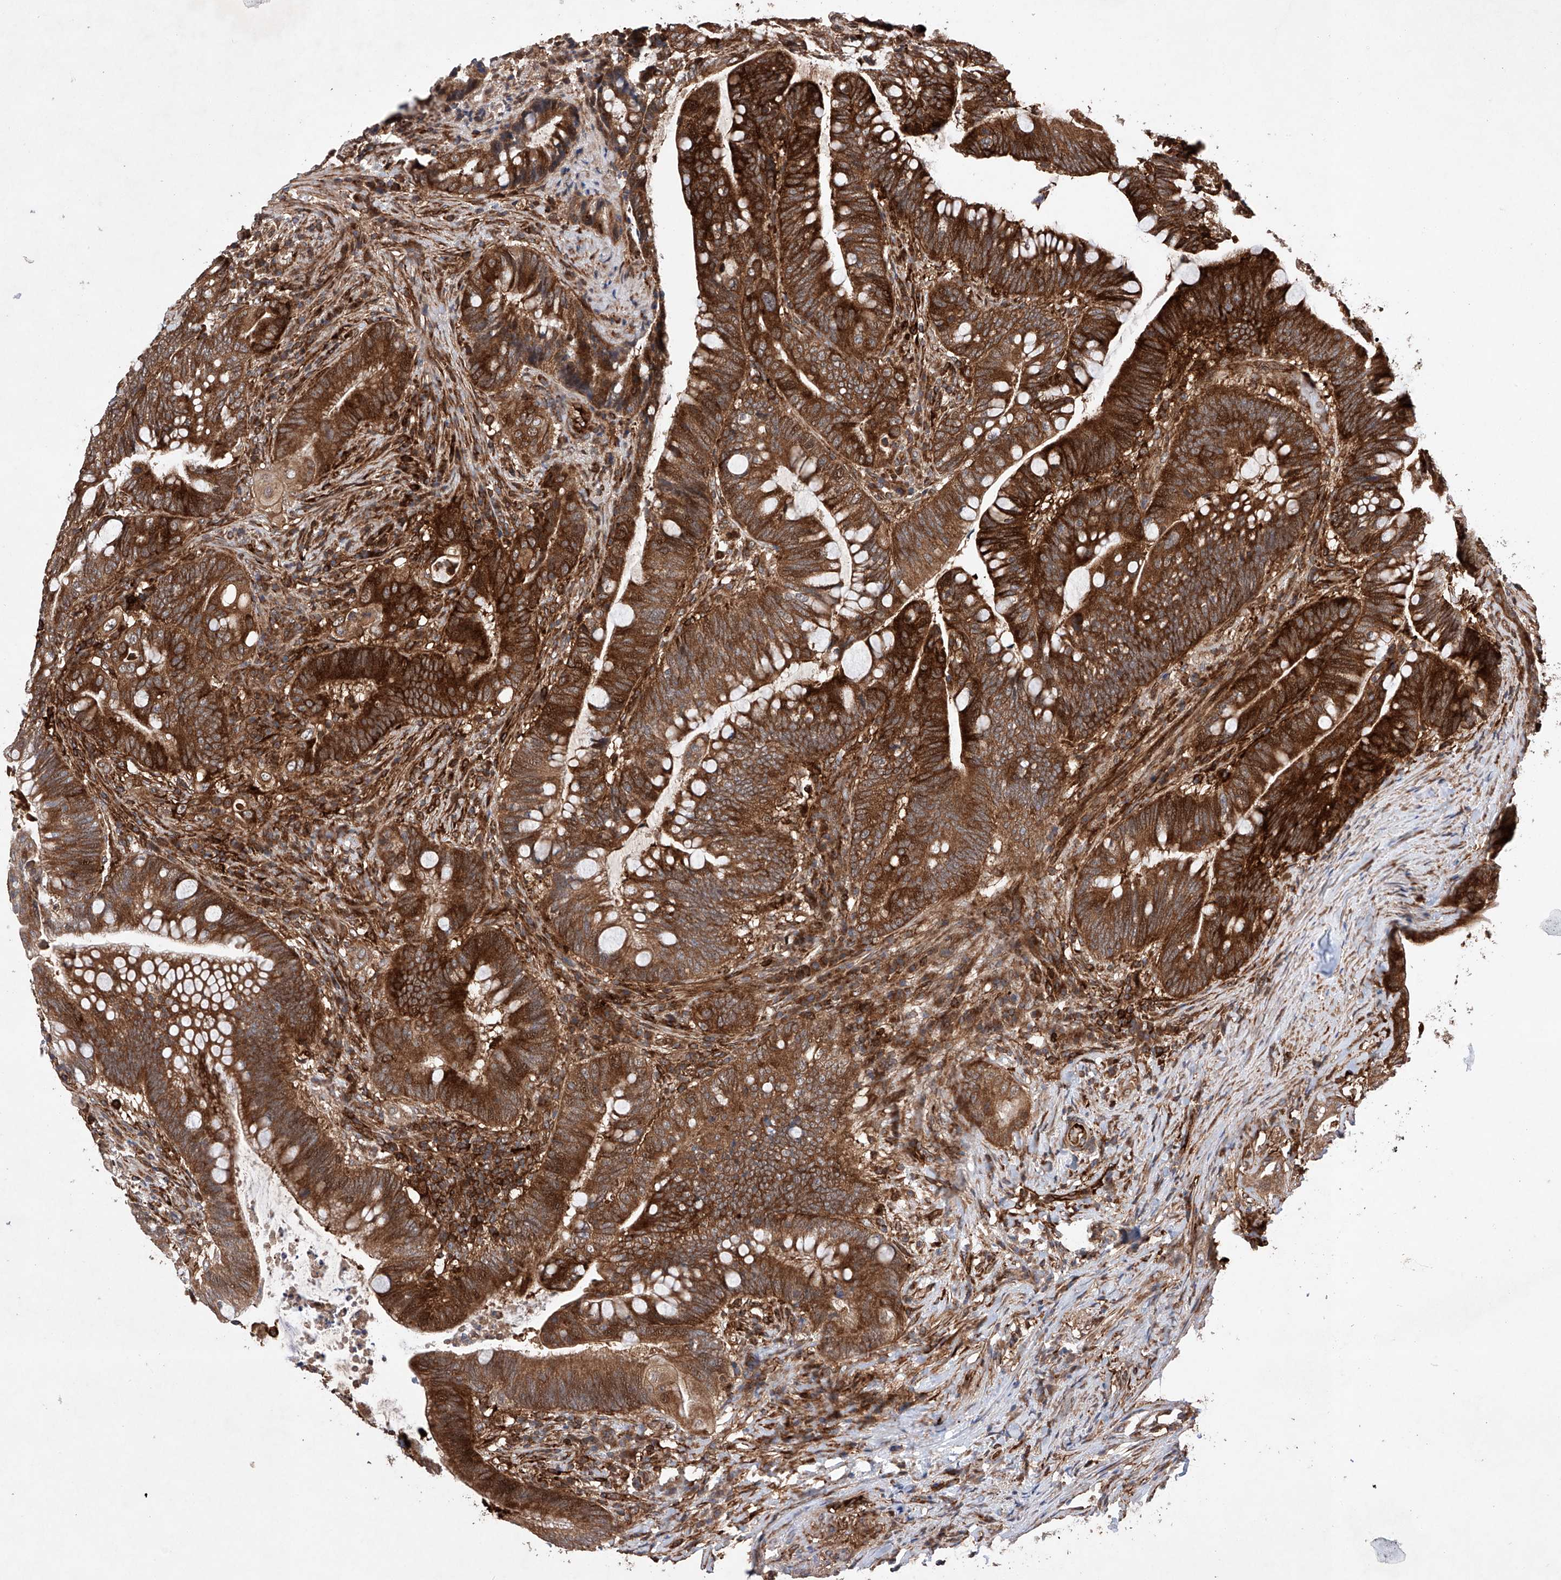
{"staining": {"intensity": "strong", "quantity": ">75%", "location": "cytoplasmic/membranous"}, "tissue": "colorectal cancer", "cell_type": "Tumor cells", "image_type": "cancer", "snomed": [{"axis": "morphology", "description": "Adenocarcinoma, NOS"}, {"axis": "topography", "description": "Colon"}], "caption": "Adenocarcinoma (colorectal) stained with a protein marker demonstrates strong staining in tumor cells.", "gene": "TIMM23", "patient": {"sex": "female", "age": 66}}